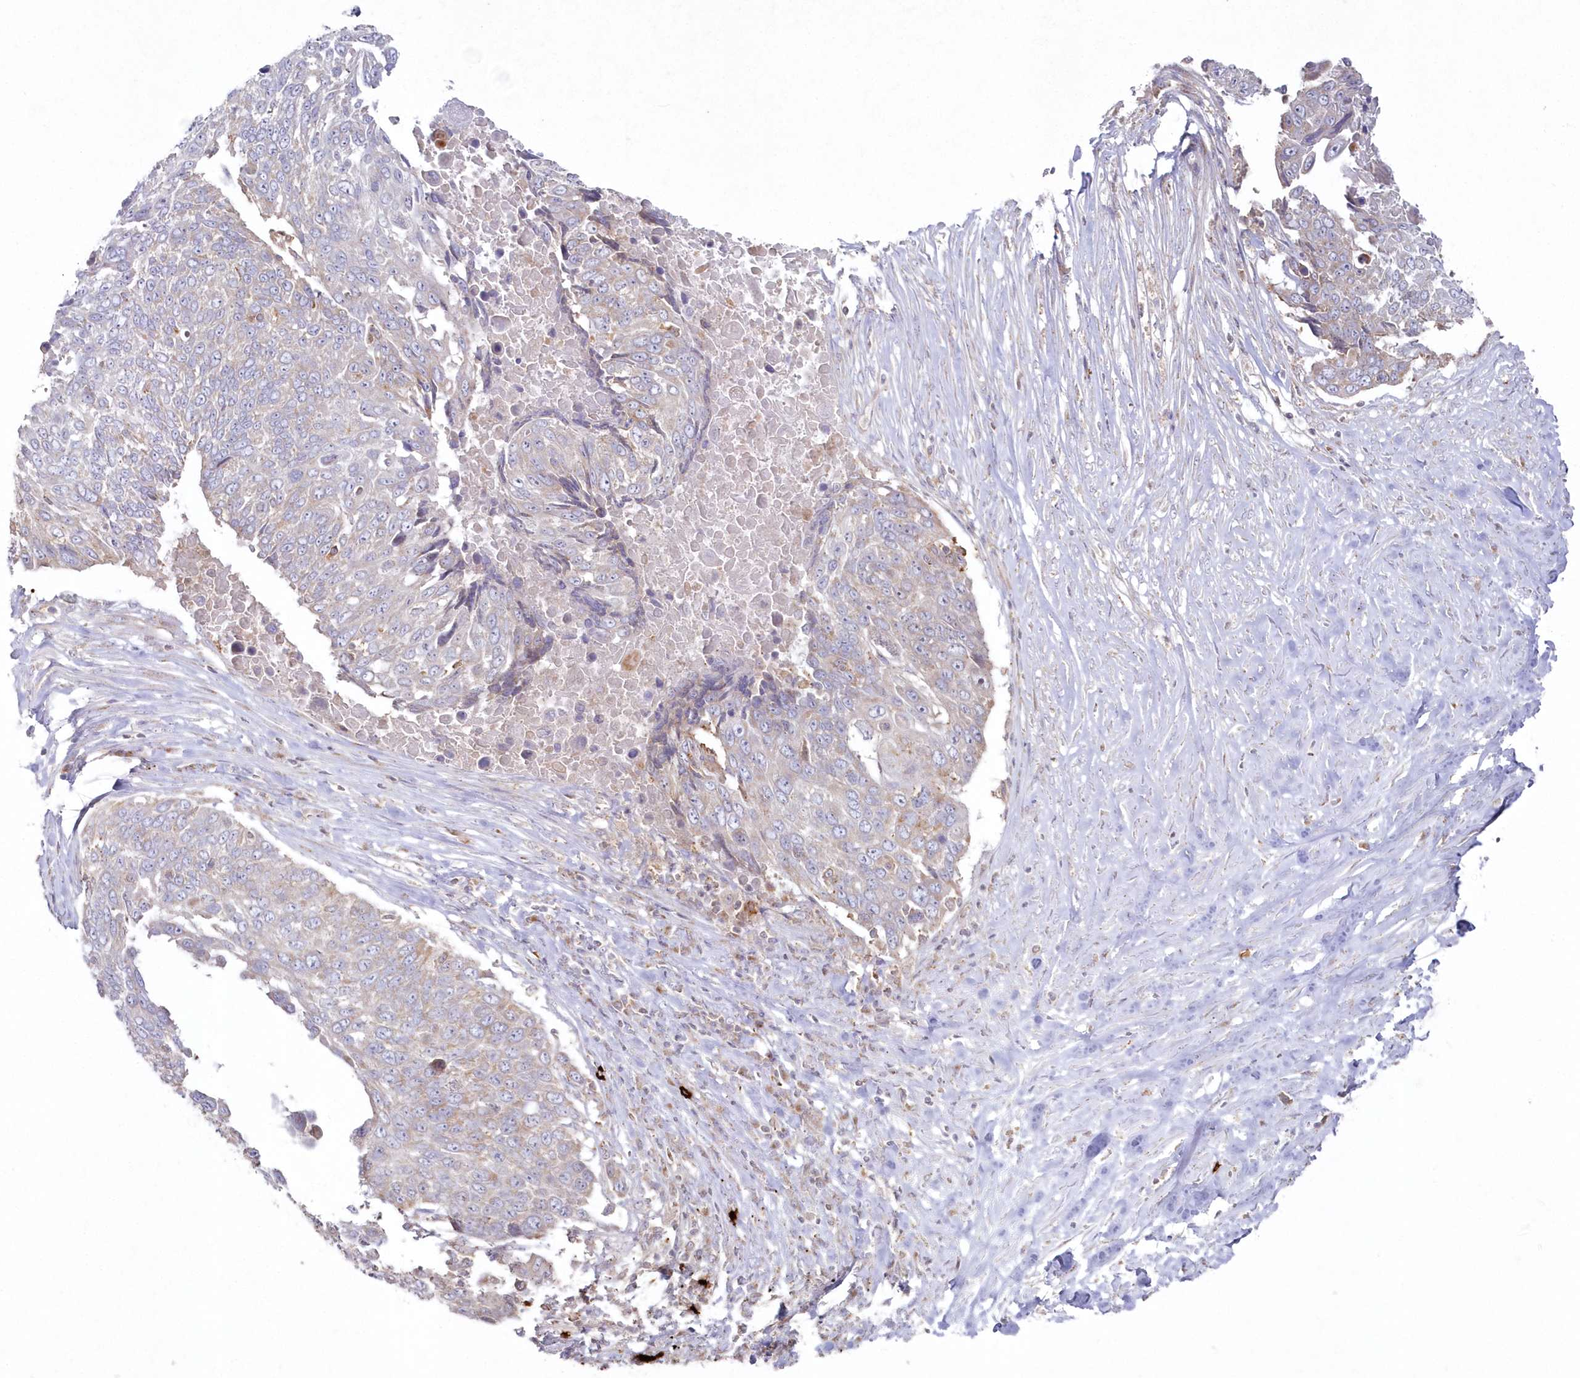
{"staining": {"intensity": "negative", "quantity": "none", "location": "none"}, "tissue": "lung cancer", "cell_type": "Tumor cells", "image_type": "cancer", "snomed": [{"axis": "morphology", "description": "Squamous cell carcinoma, NOS"}, {"axis": "topography", "description": "Lung"}], "caption": "Tumor cells show no significant protein staining in squamous cell carcinoma (lung). The staining is performed using DAB (3,3'-diaminobenzidine) brown chromogen with nuclei counter-stained in using hematoxylin.", "gene": "ARSB", "patient": {"sex": "male", "age": 66}}